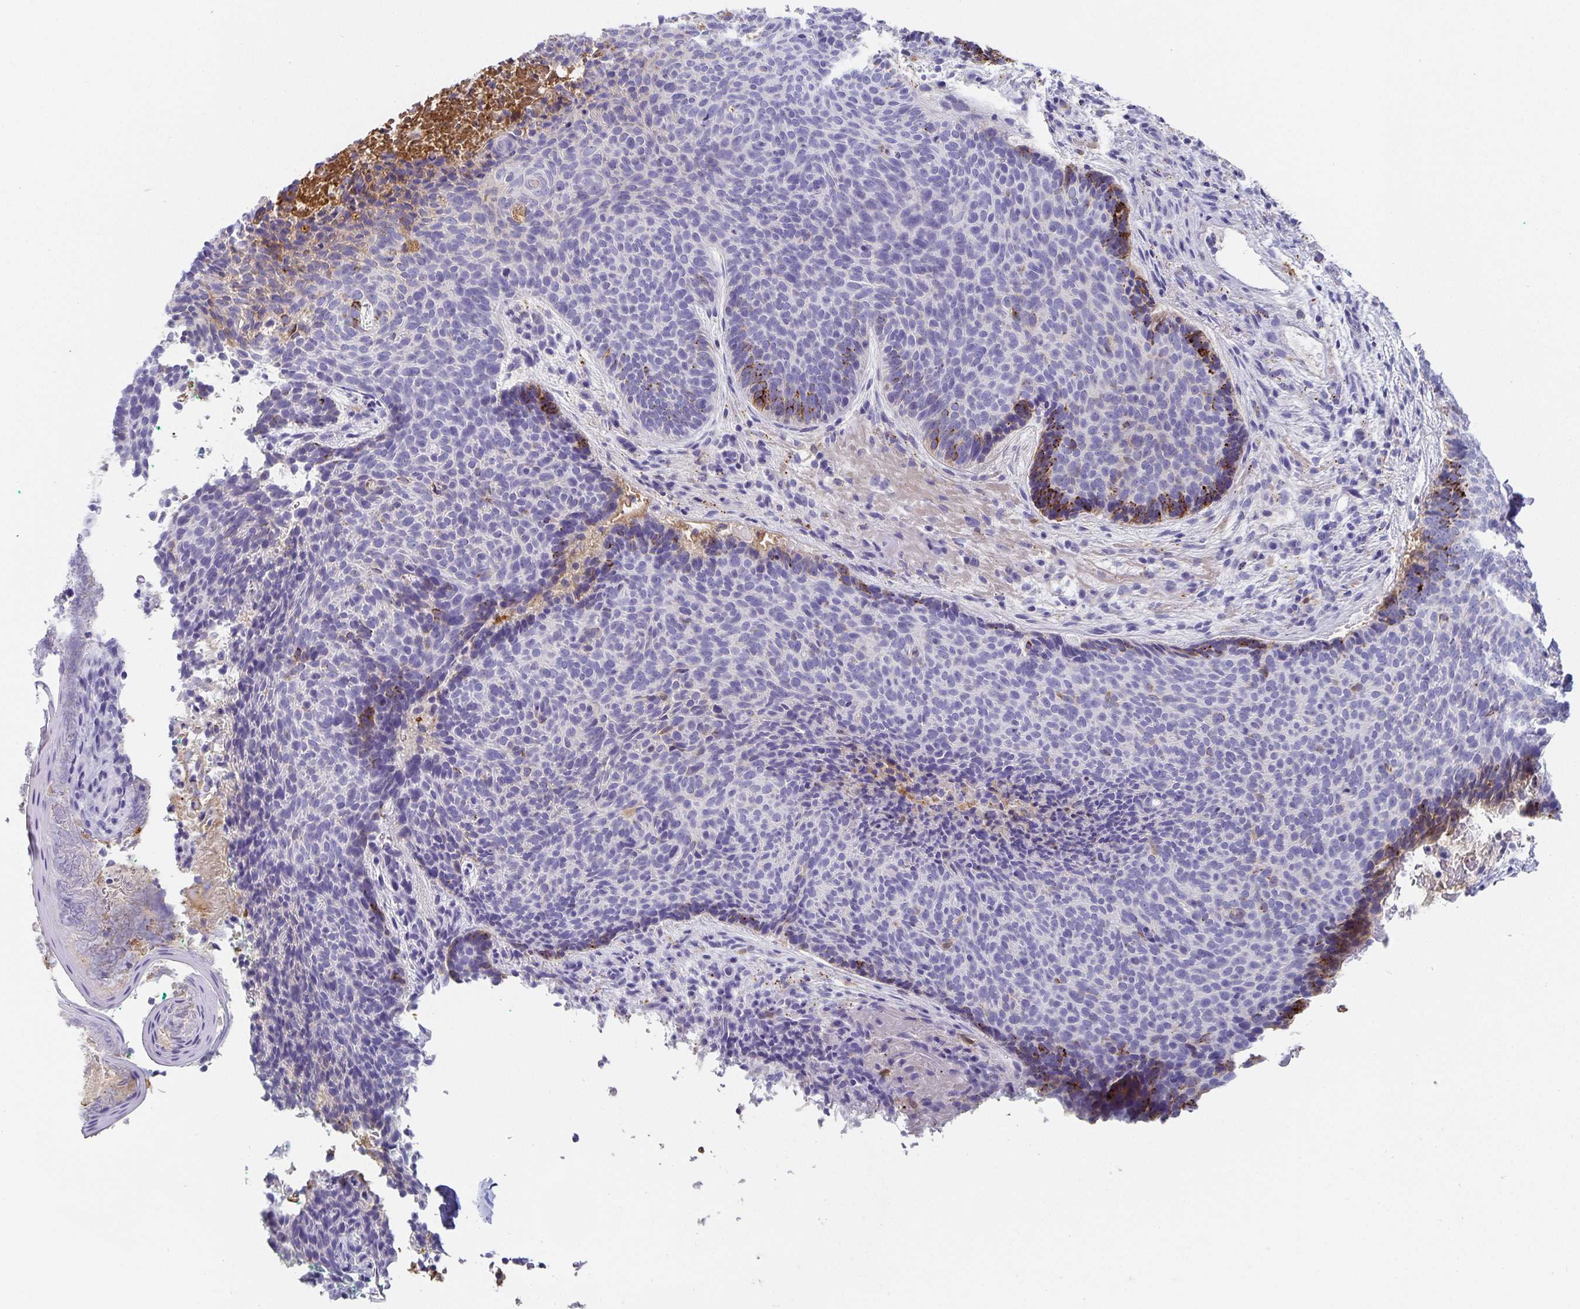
{"staining": {"intensity": "strong", "quantity": "<25%", "location": "cytoplasmic/membranous"}, "tissue": "skin cancer", "cell_type": "Tumor cells", "image_type": "cancer", "snomed": [{"axis": "morphology", "description": "Basal cell carcinoma"}, {"axis": "topography", "description": "Skin"}, {"axis": "topography", "description": "Skin of head"}], "caption": "Skin cancer tissue reveals strong cytoplasmic/membranous staining in about <25% of tumor cells, visualized by immunohistochemistry.", "gene": "CHGA", "patient": {"sex": "female", "age": 92}}